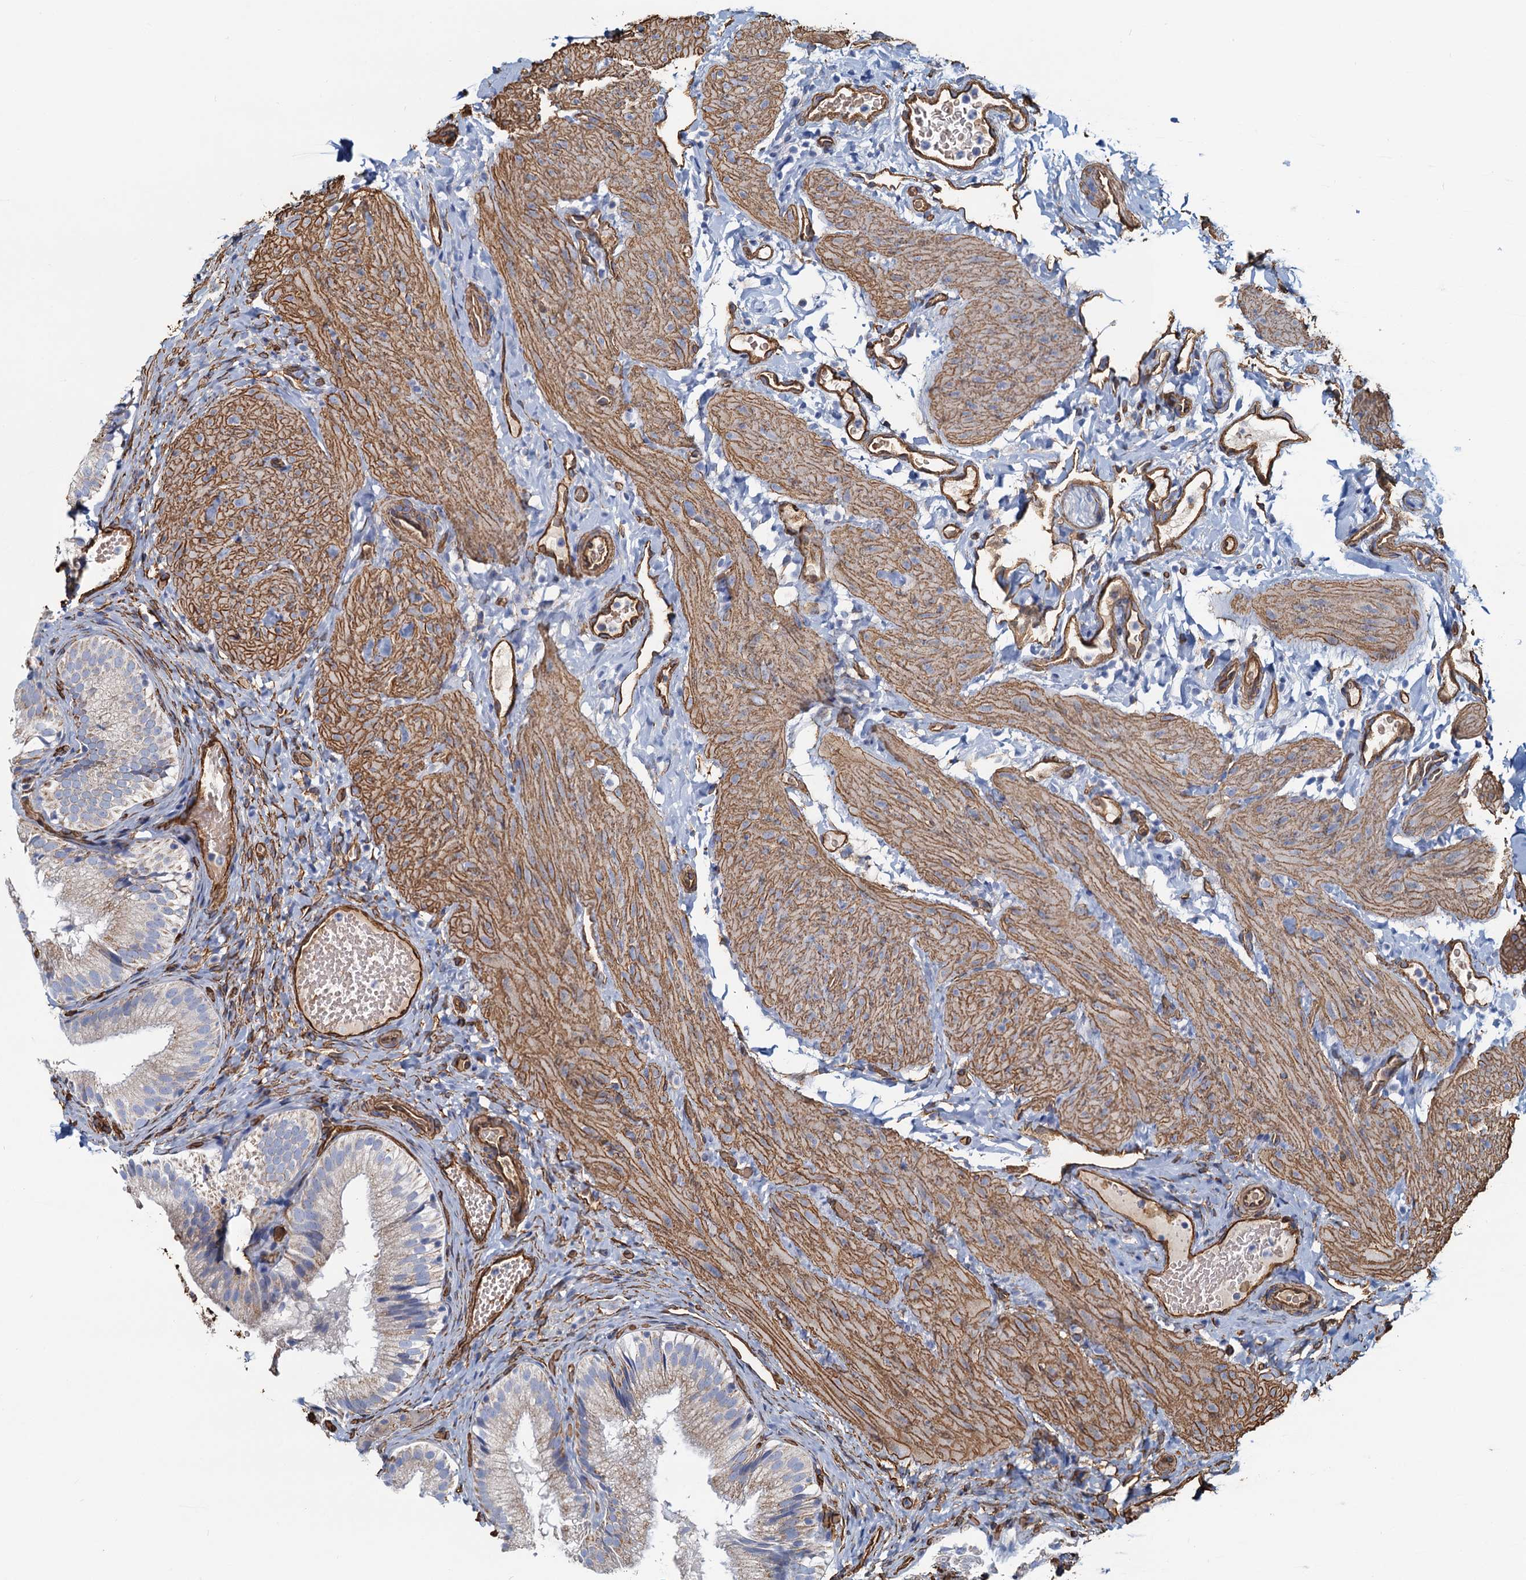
{"staining": {"intensity": "weak", "quantity": "25%-75%", "location": "cytoplasmic/membranous"}, "tissue": "gallbladder", "cell_type": "Glandular cells", "image_type": "normal", "snomed": [{"axis": "morphology", "description": "Normal tissue, NOS"}, {"axis": "topography", "description": "Gallbladder"}], "caption": "Immunohistochemical staining of benign gallbladder demonstrates weak cytoplasmic/membranous protein positivity in approximately 25%-75% of glandular cells.", "gene": "DGKG", "patient": {"sex": "female", "age": 30}}